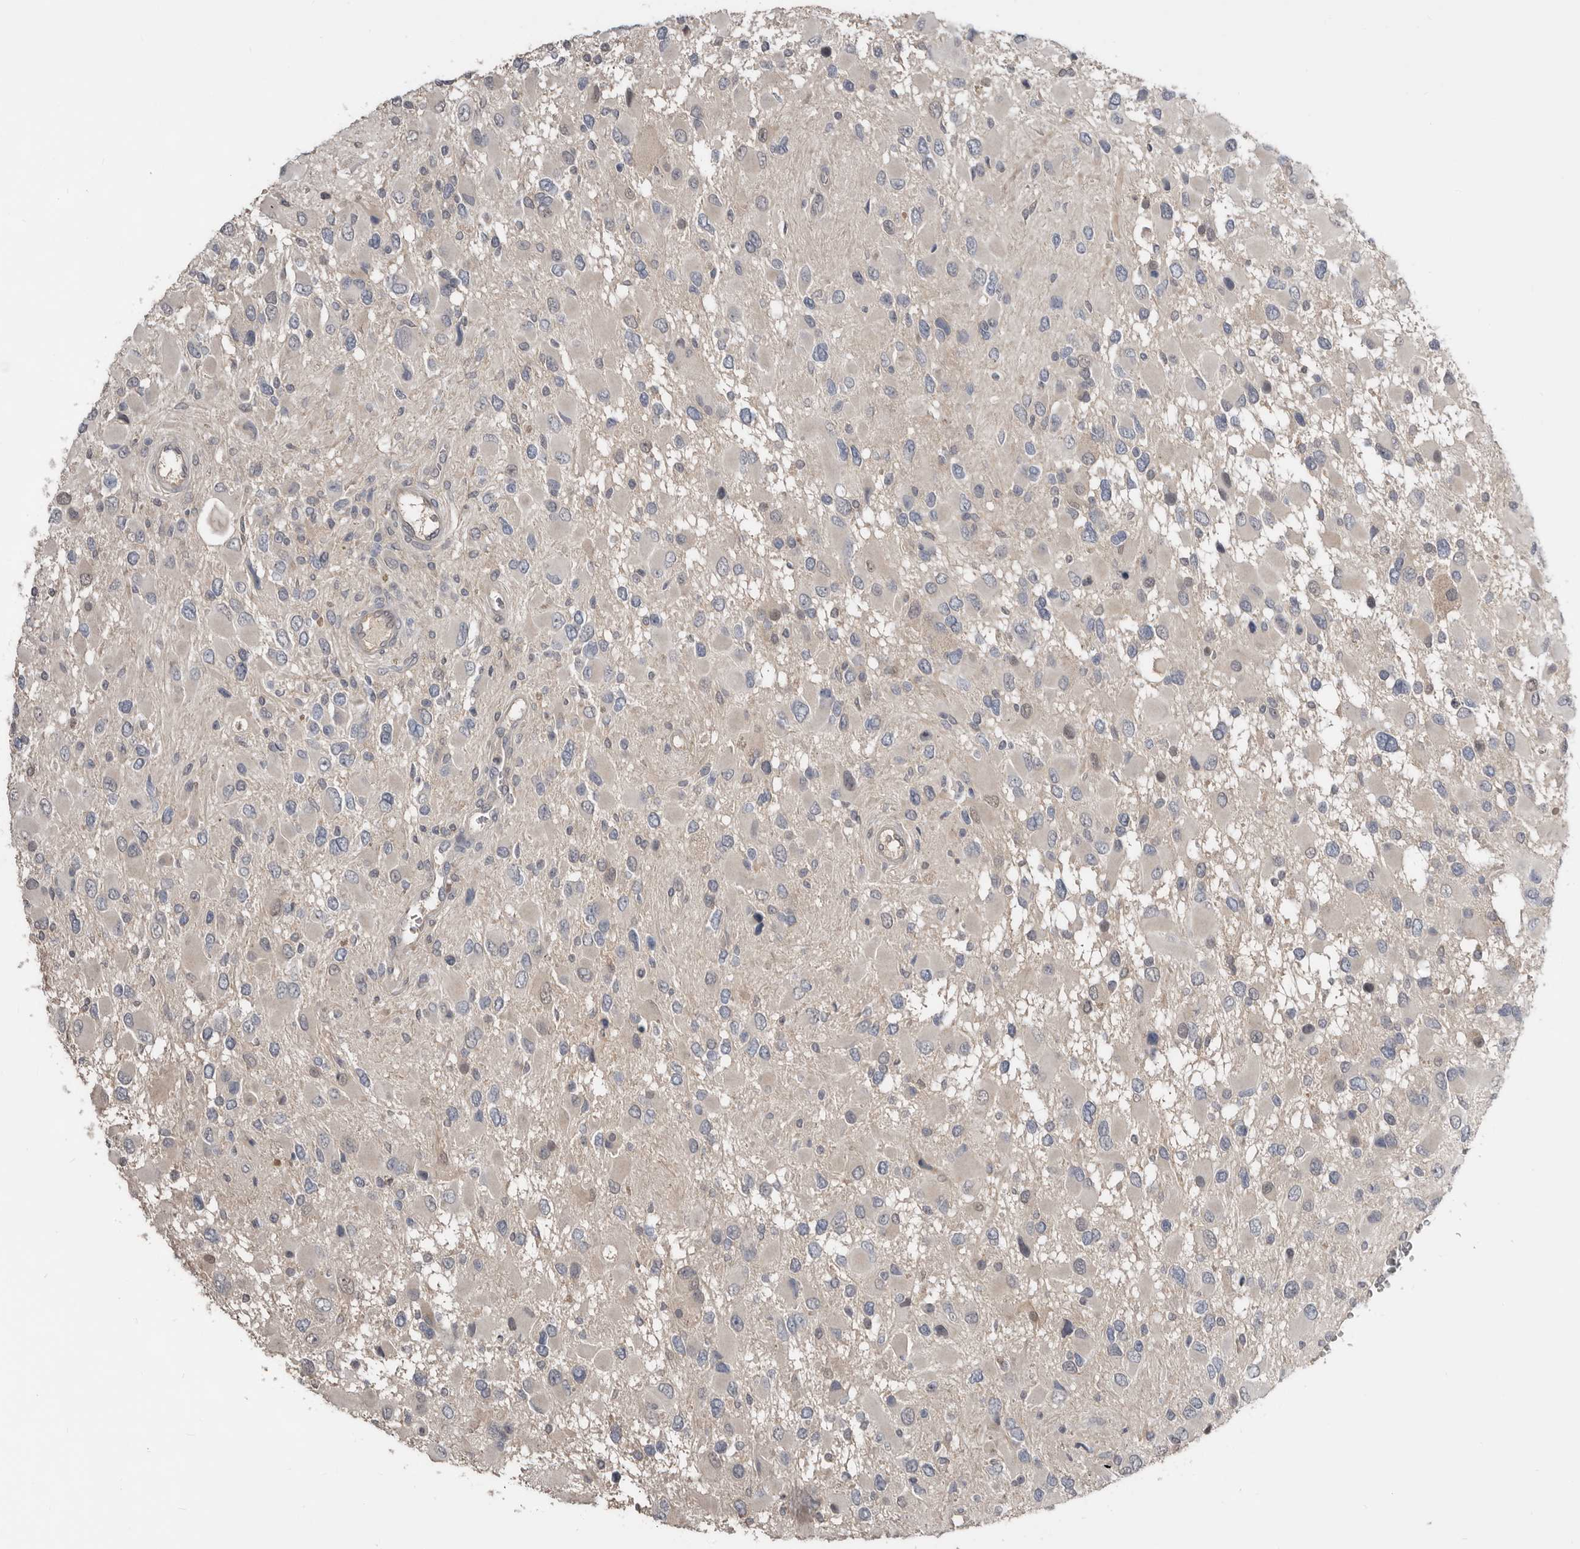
{"staining": {"intensity": "negative", "quantity": "none", "location": "none"}, "tissue": "glioma", "cell_type": "Tumor cells", "image_type": "cancer", "snomed": [{"axis": "morphology", "description": "Glioma, malignant, High grade"}, {"axis": "topography", "description": "Brain"}], "caption": "A micrograph of glioma stained for a protein exhibits no brown staining in tumor cells. (Brightfield microscopy of DAB (3,3'-diaminobenzidine) immunohistochemistry at high magnification).", "gene": "RBKS", "patient": {"sex": "male", "age": 53}}